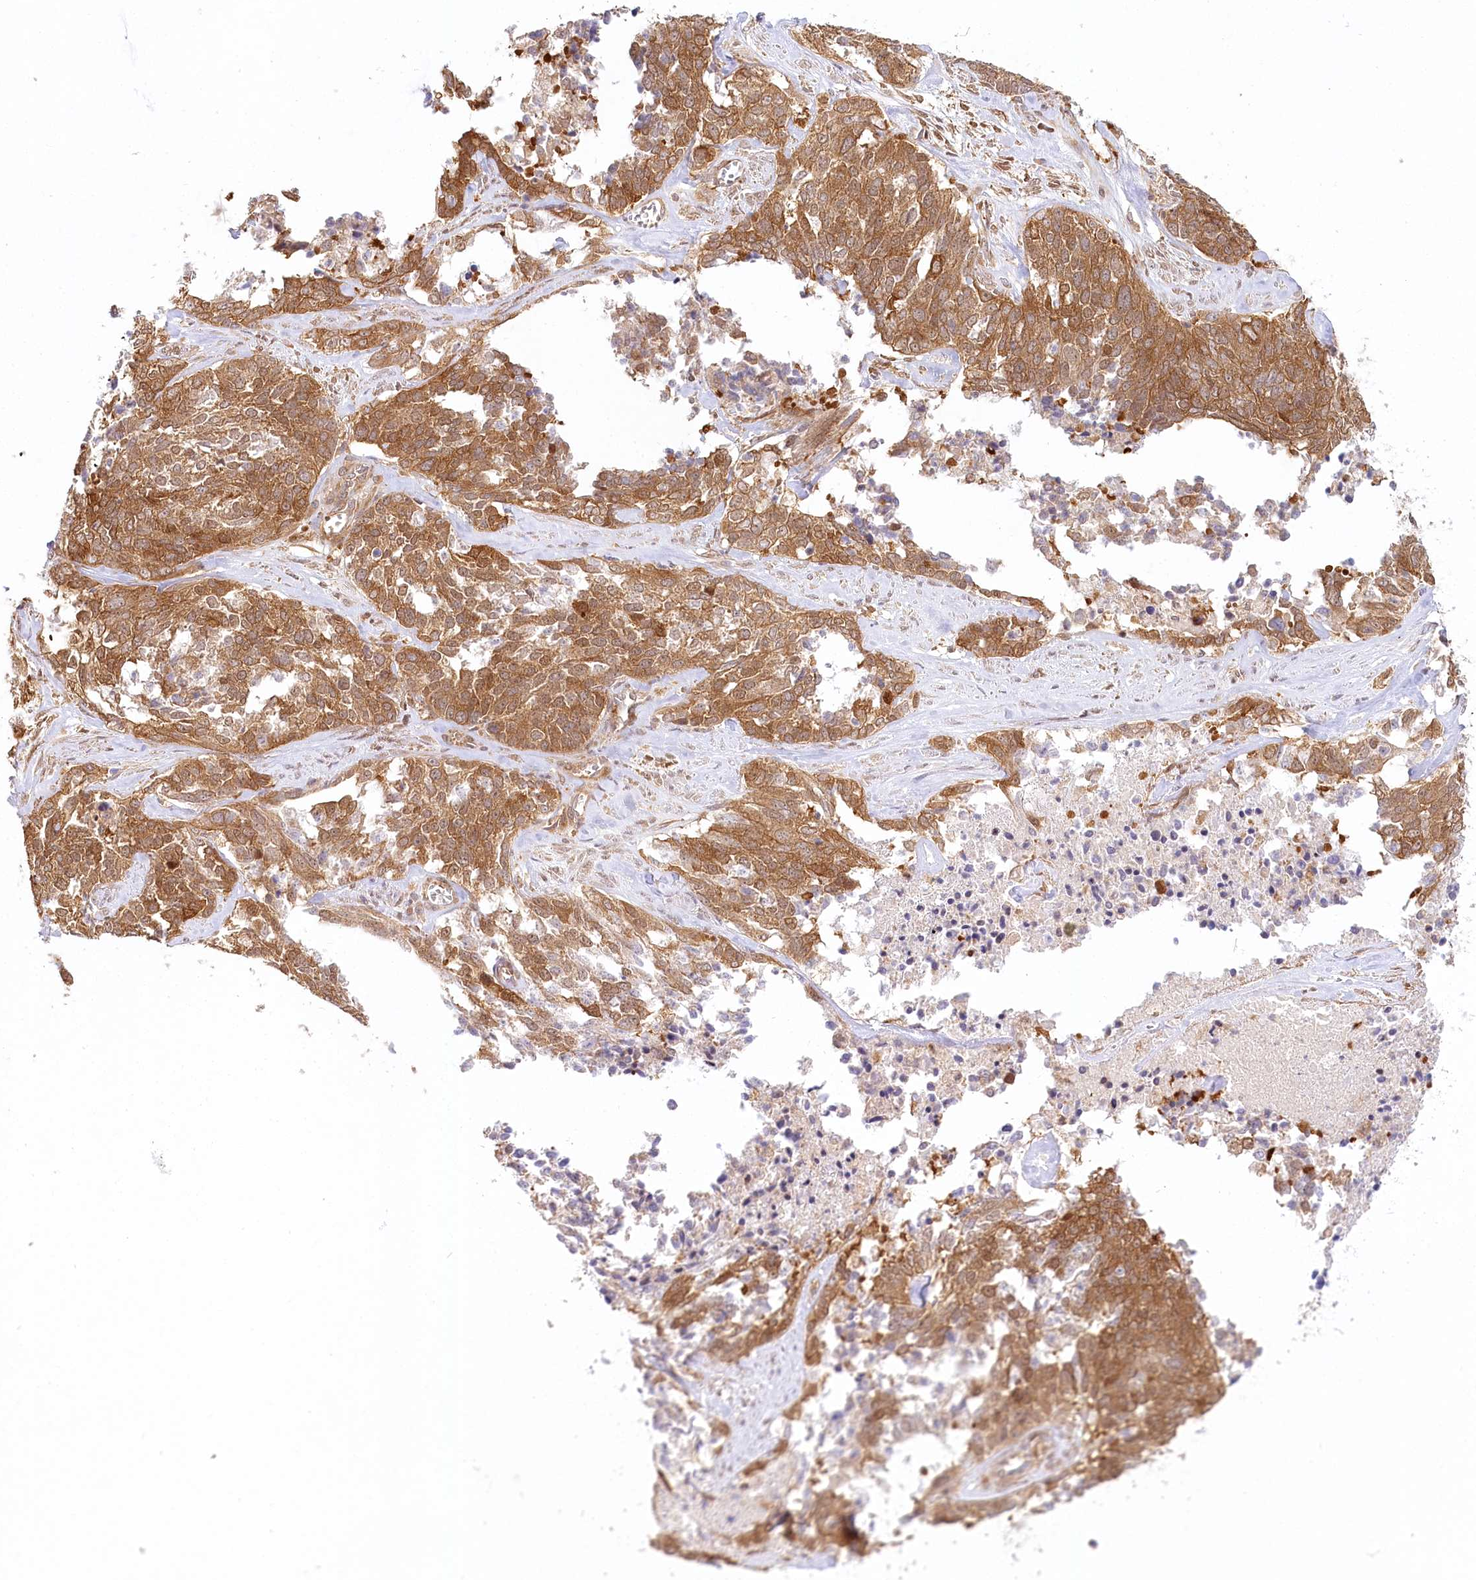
{"staining": {"intensity": "moderate", "quantity": ">75%", "location": "cytoplasmic/membranous"}, "tissue": "ovarian cancer", "cell_type": "Tumor cells", "image_type": "cancer", "snomed": [{"axis": "morphology", "description": "Cystadenocarcinoma, serous, NOS"}, {"axis": "topography", "description": "Ovary"}], "caption": "Immunohistochemical staining of ovarian cancer exhibits moderate cytoplasmic/membranous protein staining in about >75% of tumor cells. (DAB (3,3'-diaminobenzidine) IHC with brightfield microscopy, high magnification).", "gene": "INPP4B", "patient": {"sex": "female", "age": 44}}